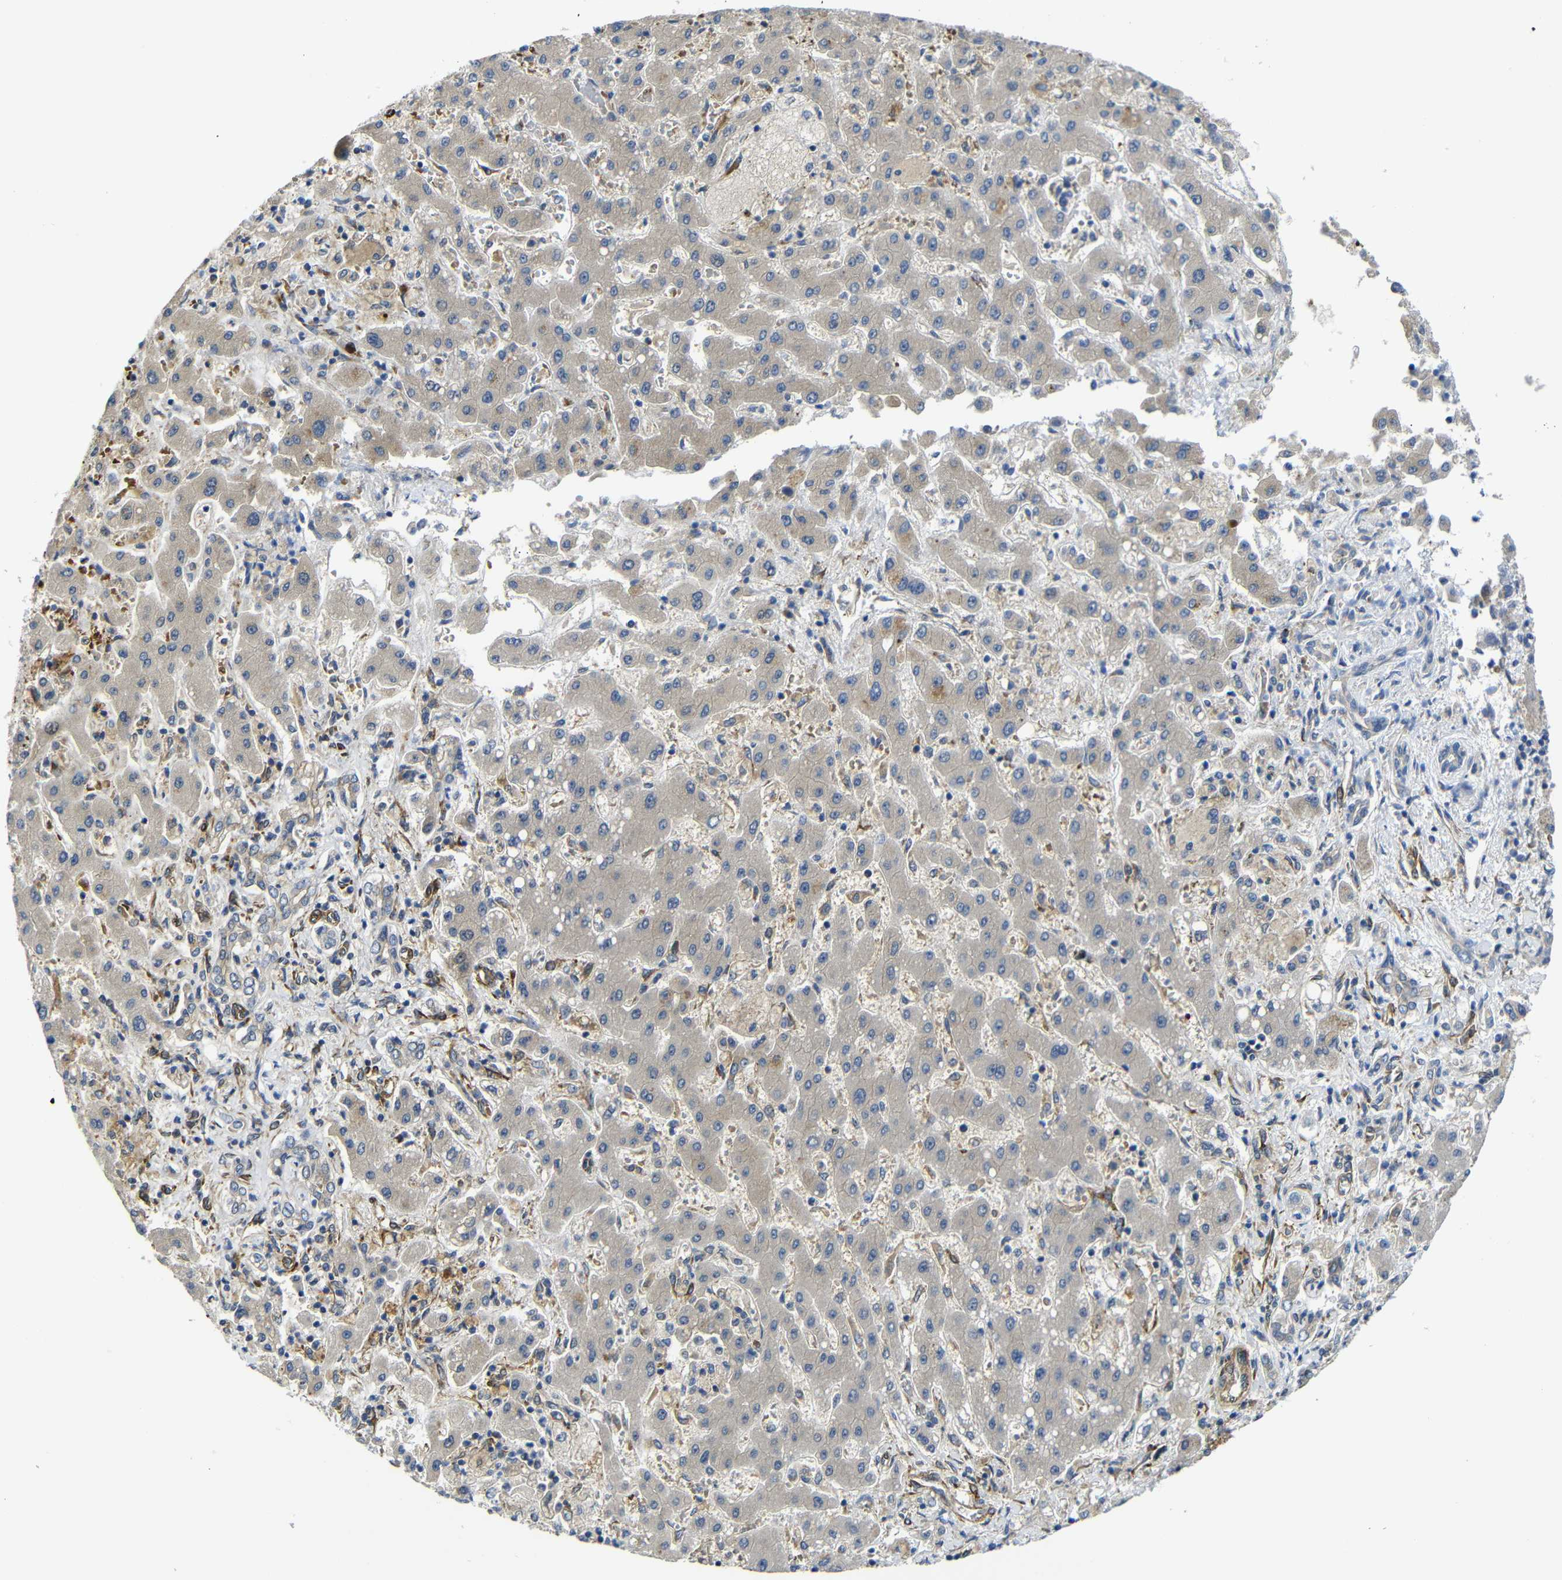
{"staining": {"intensity": "weak", "quantity": "<25%", "location": "cytoplasmic/membranous"}, "tissue": "liver cancer", "cell_type": "Tumor cells", "image_type": "cancer", "snomed": [{"axis": "morphology", "description": "Cholangiocarcinoma"}, {"axis": "topography", "description": "Liver"}], "caption": "This is an immunohistochemistry photomicrograph of human cholangiocarcinoma (liver). There is no positivity in tumor cells.", "gene": "PARP14", "patient": {"sex": "male", "age": 50}}